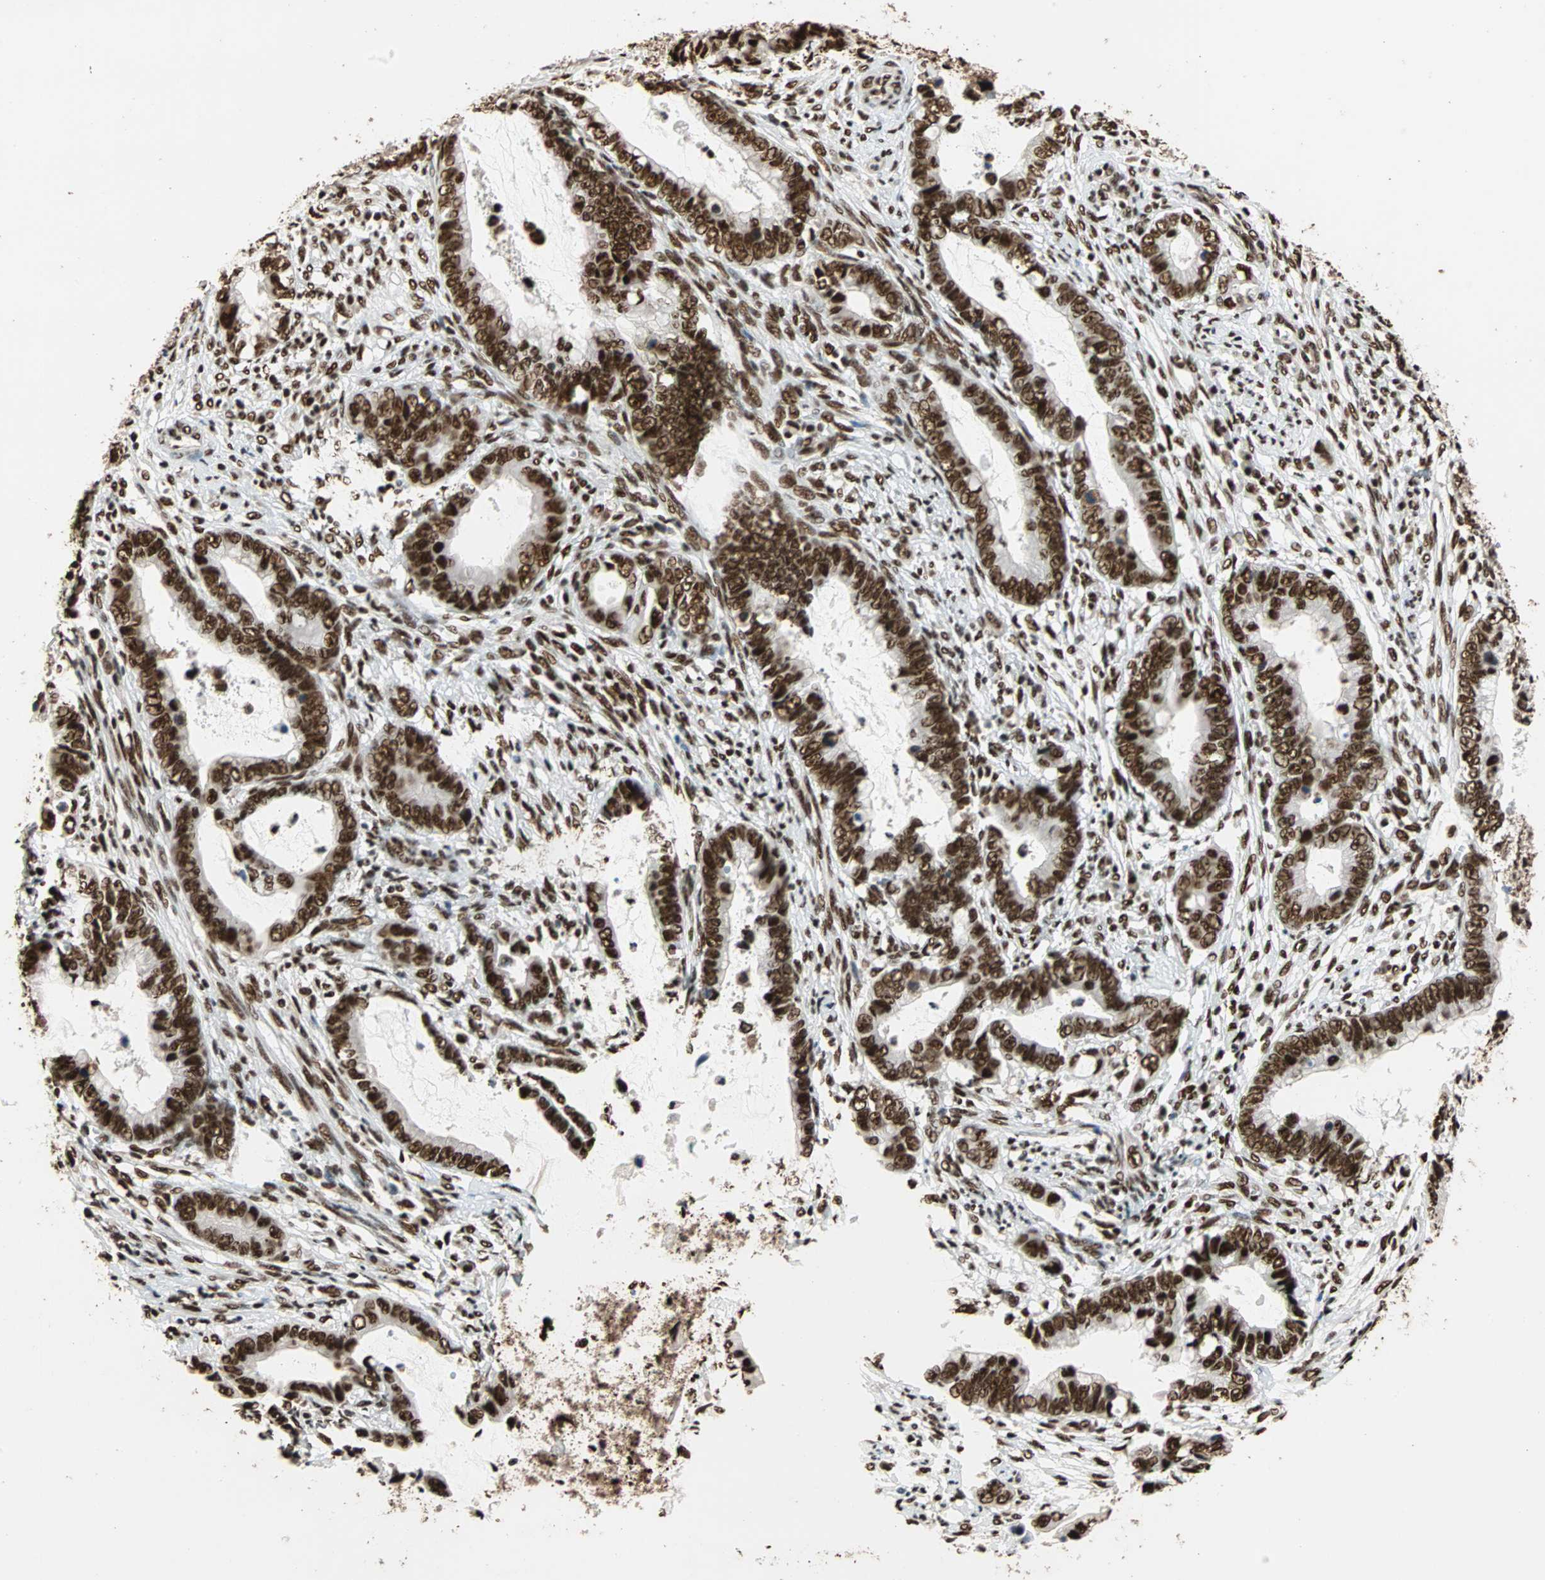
{"staining": {"intensity": "strong", "quantity": ">75%", "location": "nuclear"}, "tissue": "cervical cancer", "cell_type": "Tumor cells", "image_type": "cancer", "snomed": [{"axis": "morphology", "description": "Adenocarcinoma, NOS"}, {"axis": "topography", "description": "Cervix"}], "caption": "Protein expression by immunohistochemistry demonstrates strong nuclear staining in about >75% of tumor cells in cervical cancer (adenocarcinoma). Nuclei are stained in blue.", "gene": "ILF2", "patient": {"sex": "female", "age": 44}}